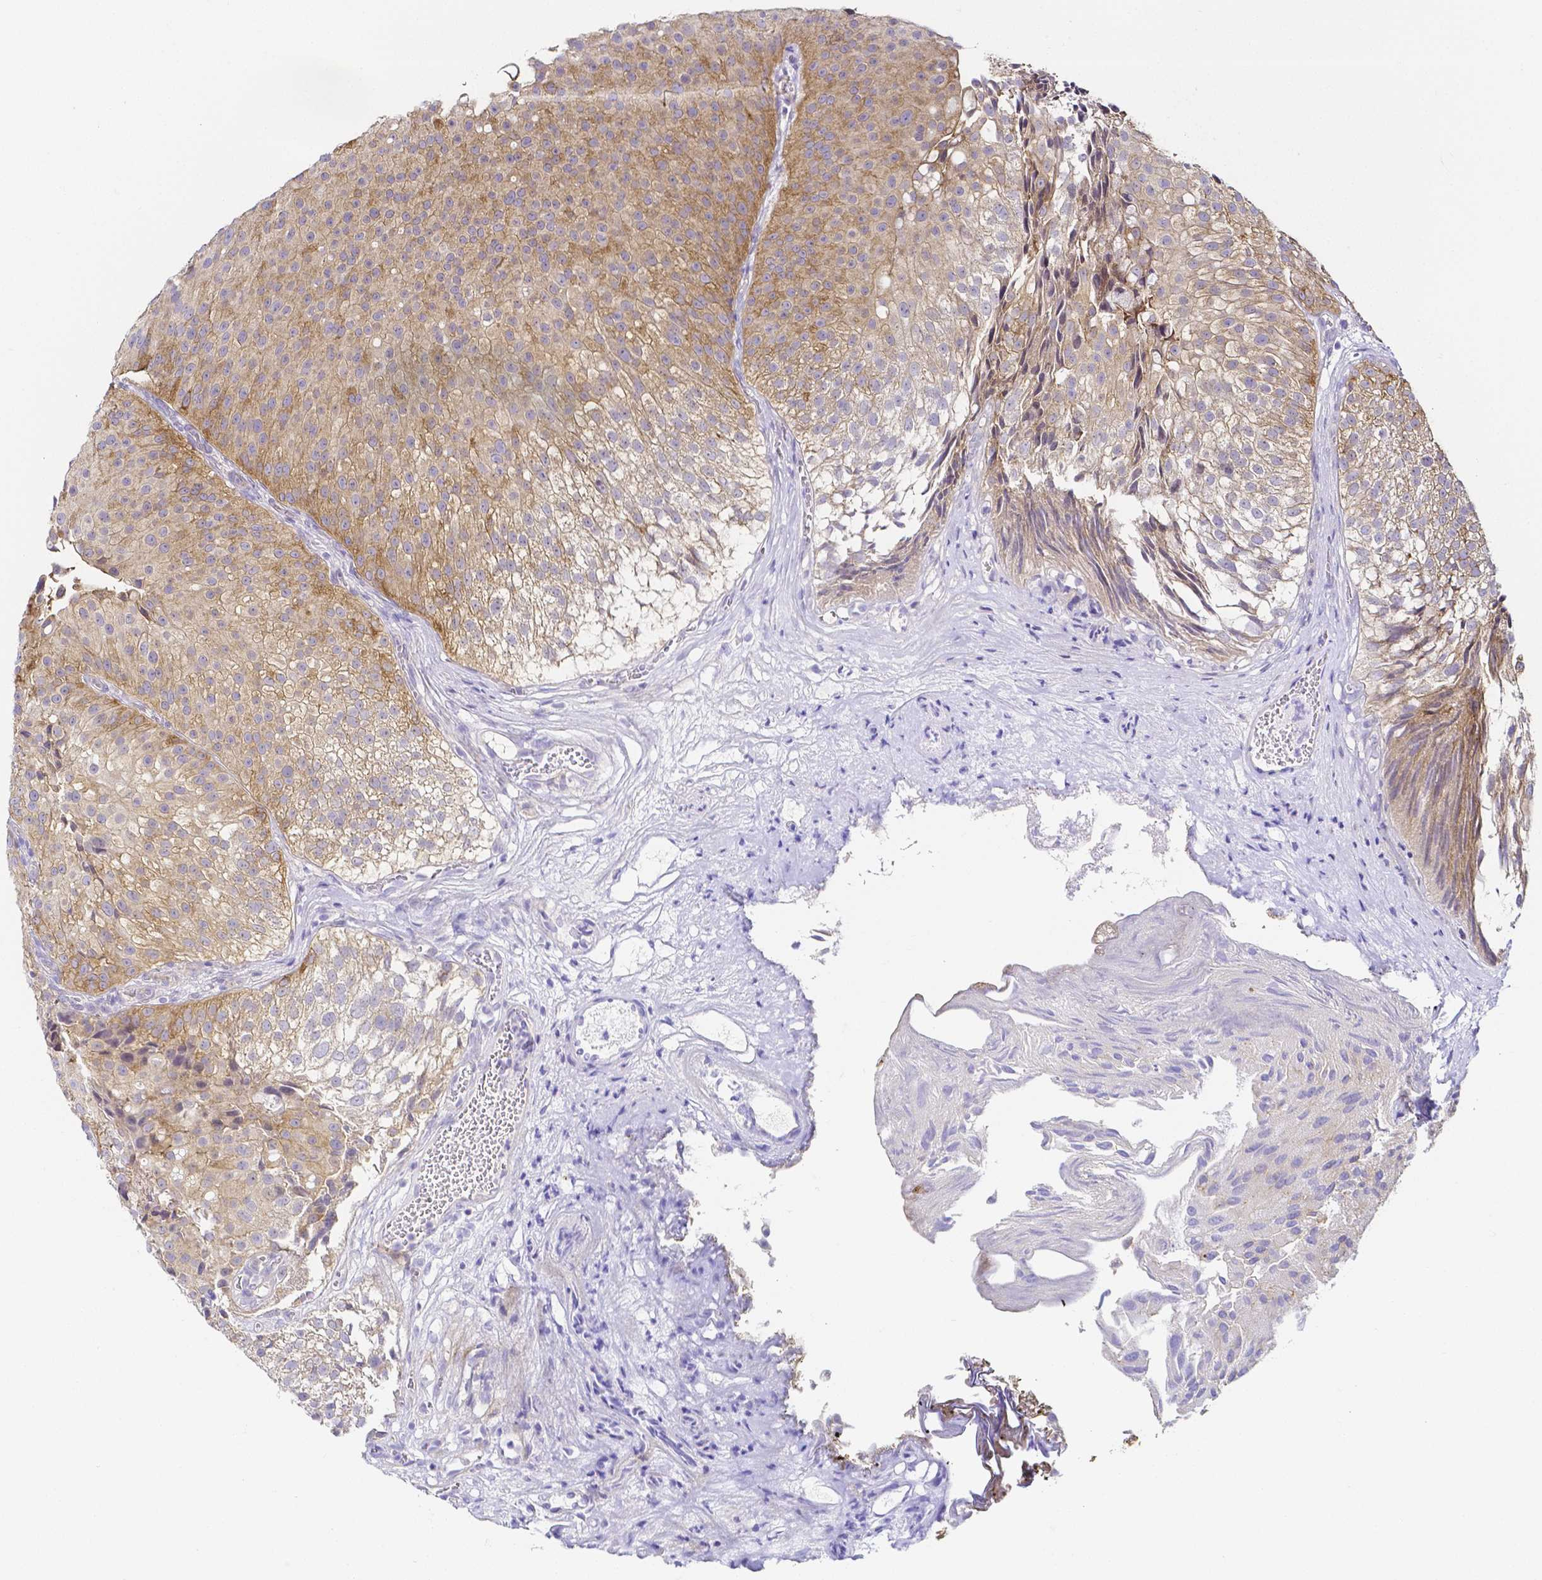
{"staining": {"intensity": "moderate", "quantity": ">75%", "location": "cytoplasmic/membranous"}, "tissue": "urothelial cancer", "cell_type": "Tumor cells", "image_type": "cancer", "snomed": [{"axis": "morphology", "description": "Urothelial carcinoma, Low grade"}, {"axis": "topography", "description": "Urinary bladder"}], "caption": "Protein expression by immunohistochemistry demonstrates moderate cytoplasmic/membranous expression in approximately >75% of tumor cells in low-grade urothelial carcinoma. (IHC, brightfield microscopy, high magnification).", "gene": "PKP3", "patient": {"sex": "male", "age": 80}}